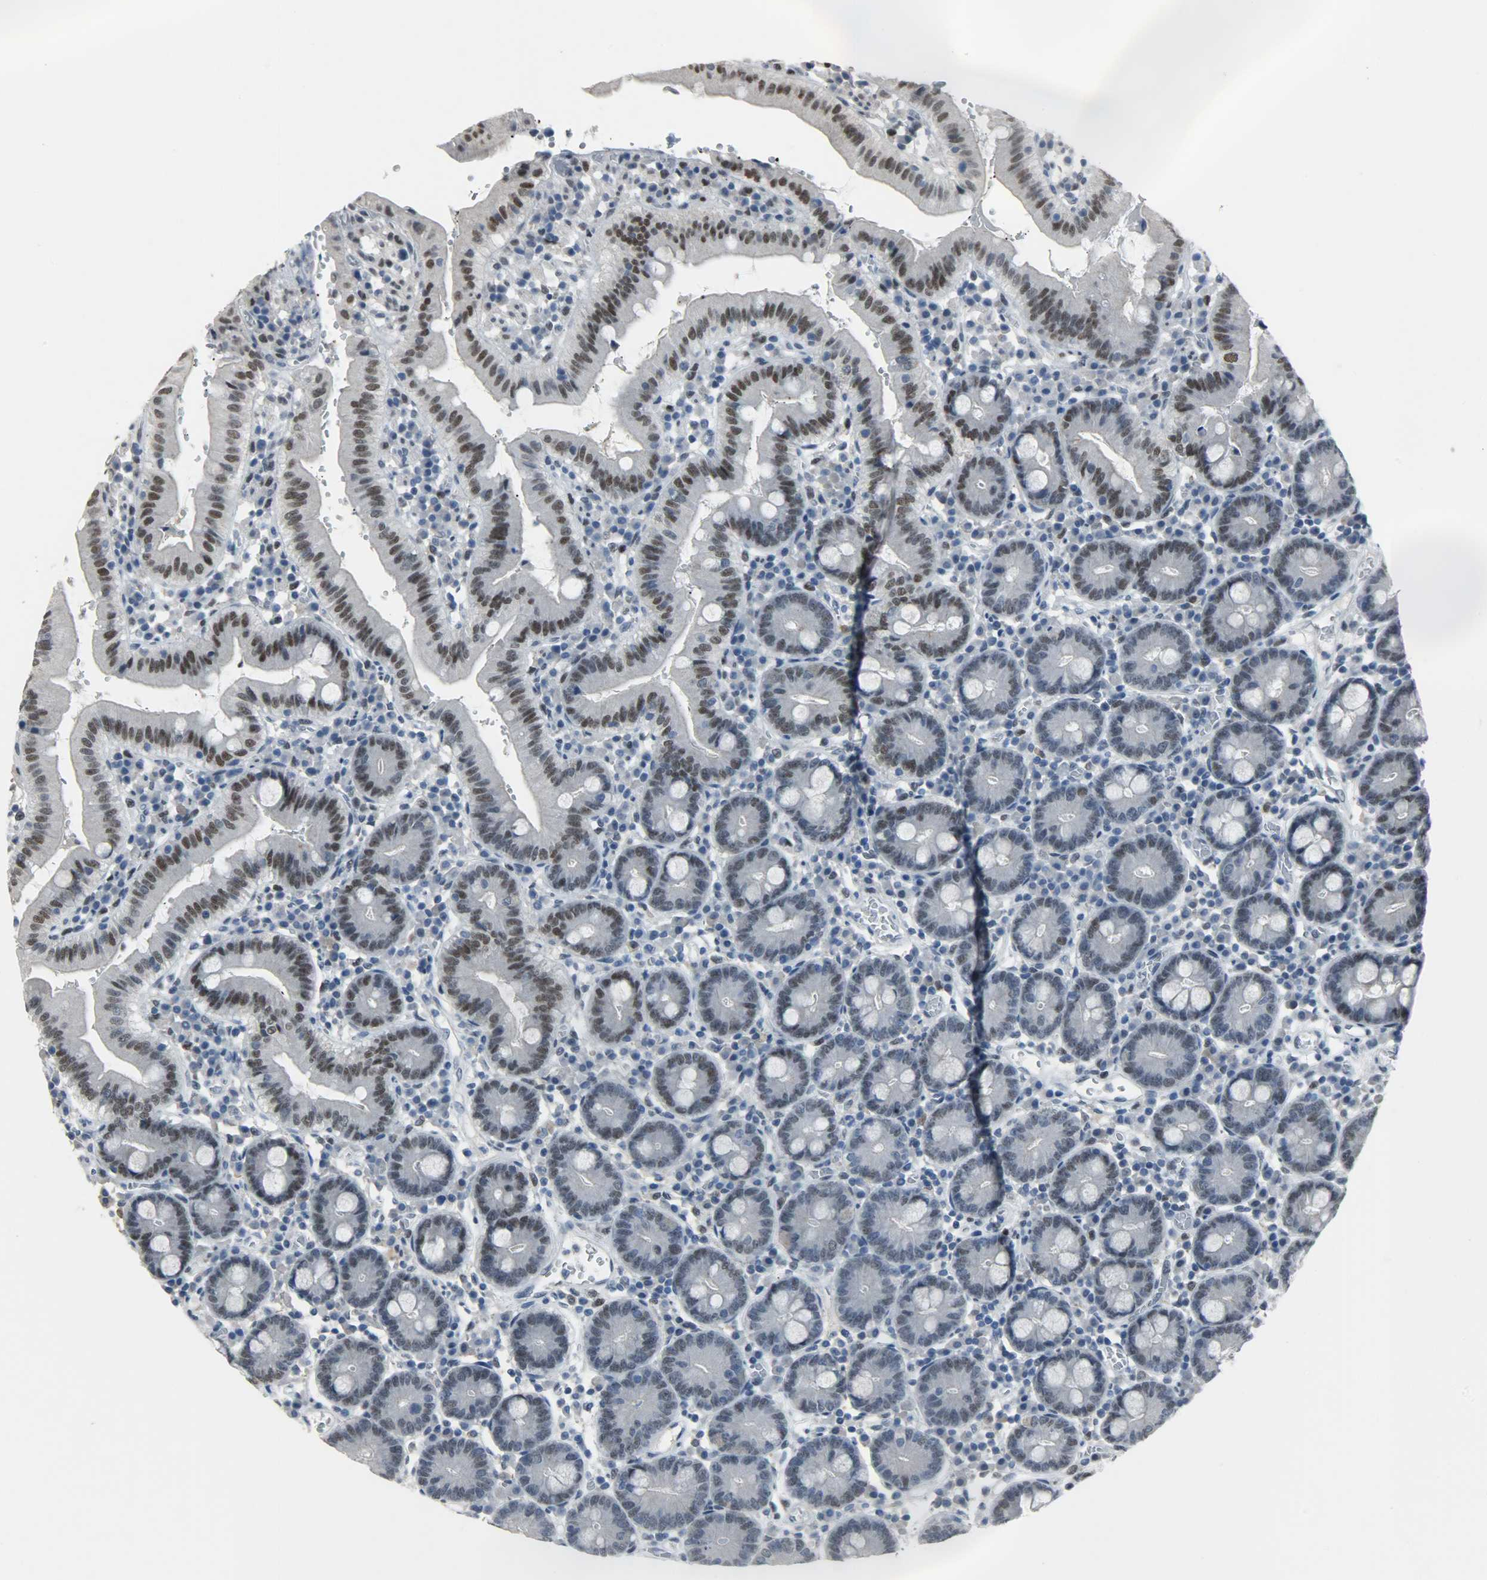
{"staining": {"intensity": "moderate", "quantity": "25%-75%", "location": "nuclear"}, "tissue": "small intestine", "cell_type": "Glandular cells", "image_type": "normal", "snomed": [{"axis": "morphology", "description": "Normal tissue, NOS"}, {"axis": "topography", "description": "Small intestine"}], "caption": "Moderate nuclear expression for a protein is appreciated in about 25%-75% of glandular cells of unremarkable small intestine using immunohistochemistry.", "gene": "PPARG", "patient": {"sex": "male", "age": 71}}